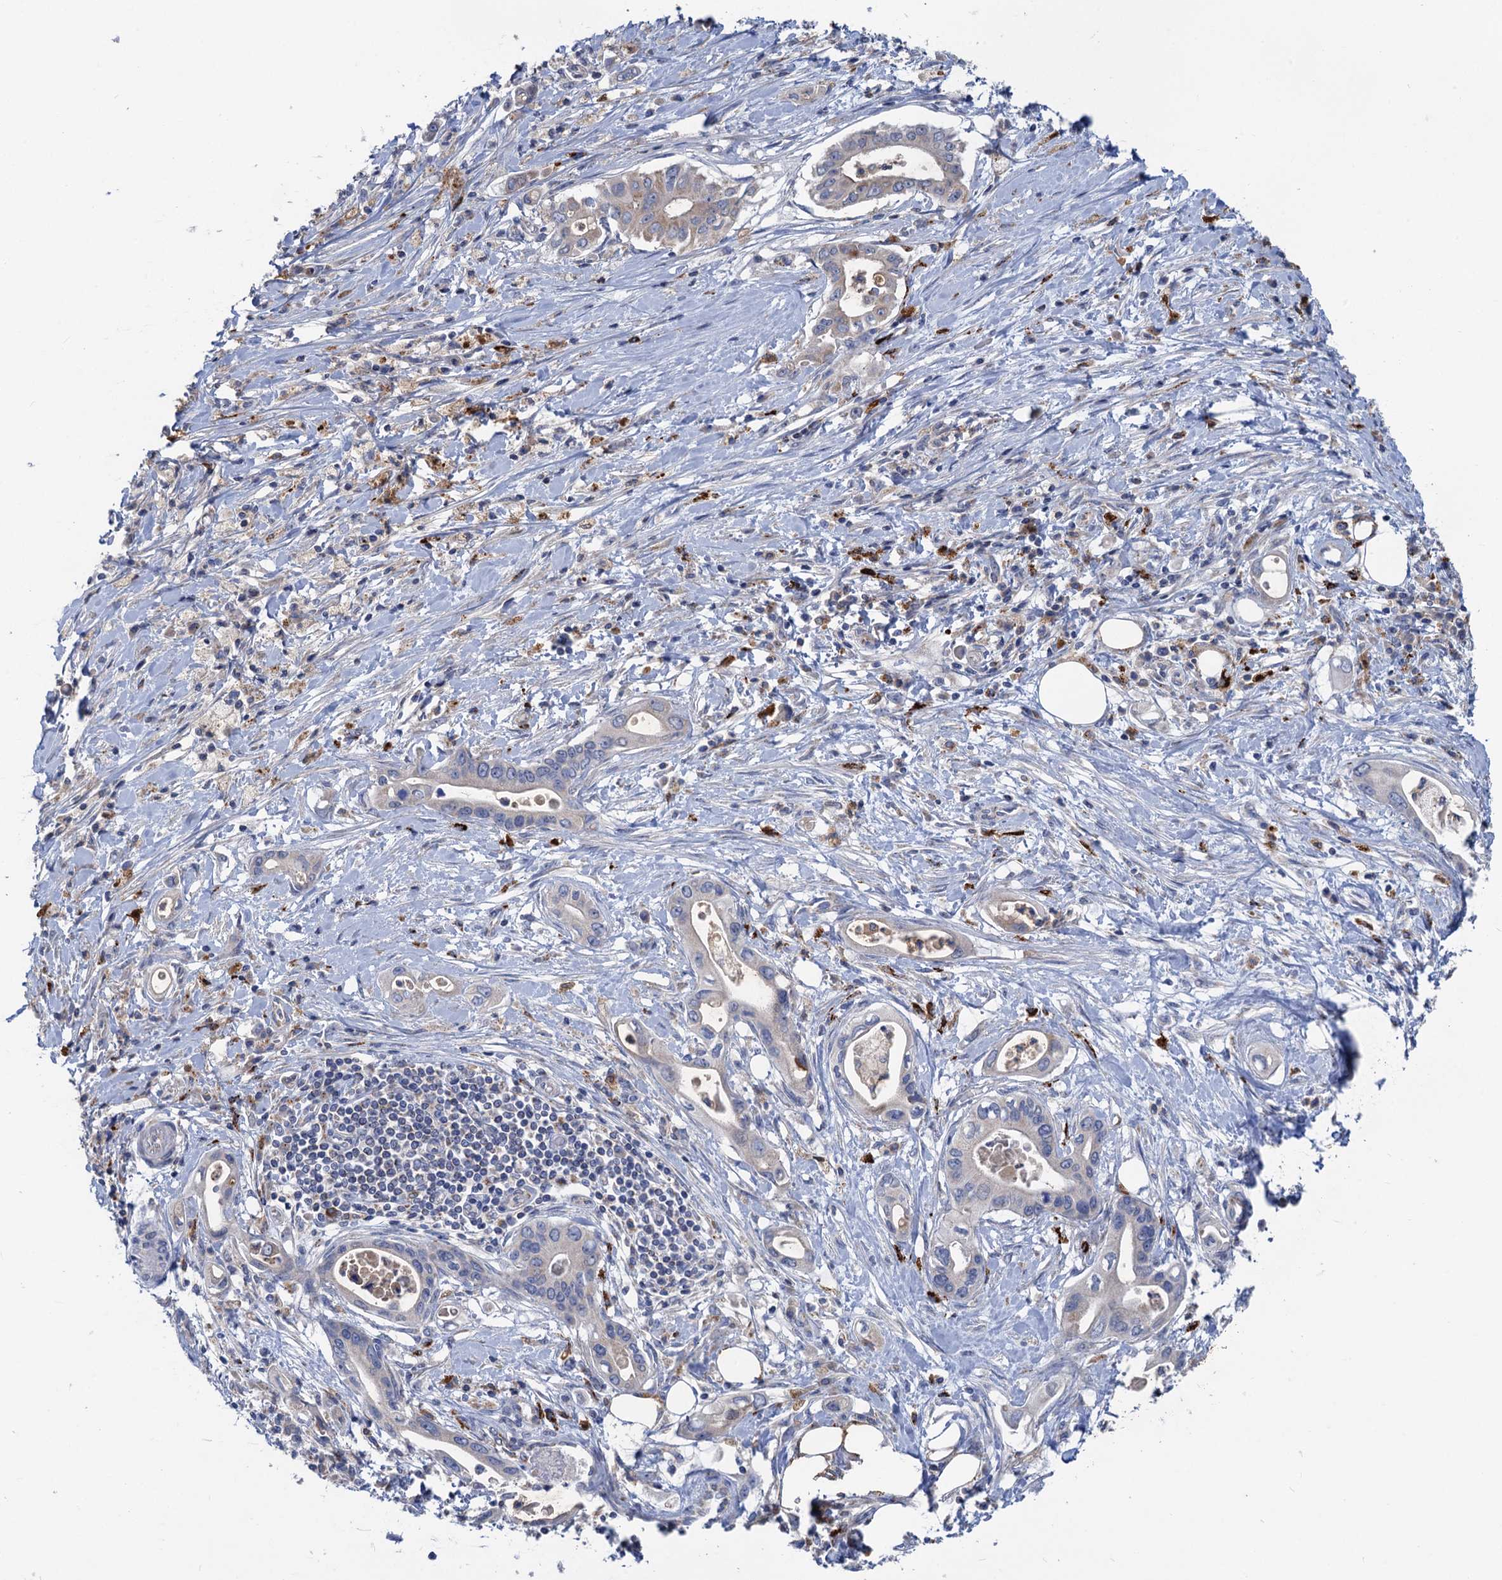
{"staining": {"intensity": "negative", "quantity": "none", "location": "none"}, "tissue": "pancreatic cancer", "cell_type": "Tumor cells", "image_type": "cancer", "snomed": [{"axis": "morphology", "description": "Adenocarcinoma, NOS"}, {"axis": "topography", "description": "Pancreas"}], "caption": "Tumor cells are negative for brown protein staining in pancreatic cancer.", "gene": "ANKS3", "patient": {"sex": "female", "age": 77}}